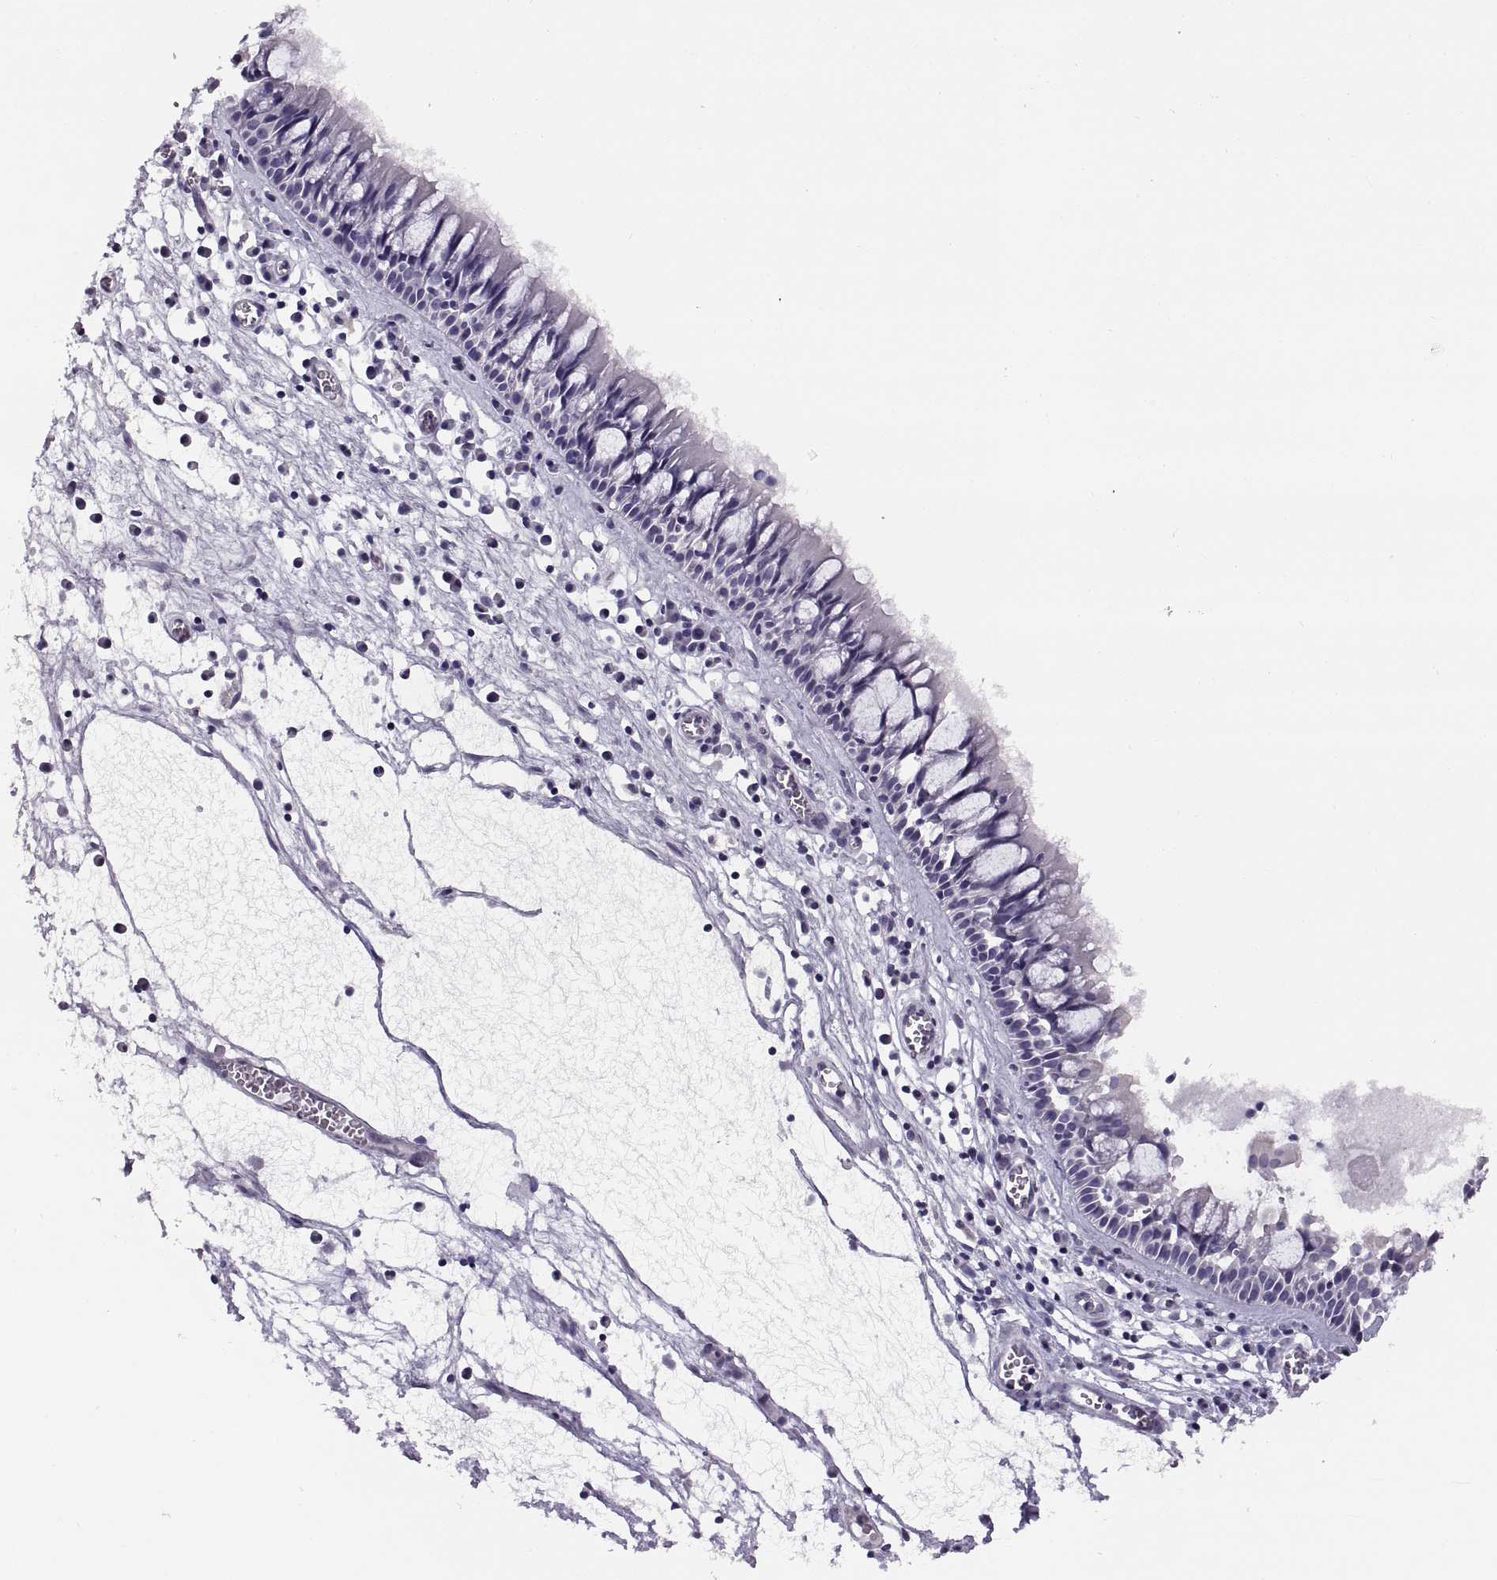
{"staining": {"intensity": "negative", "quantity": "none", "location": "none"}, "tissue": "nasopharynx", "cell_type": "Respiratory epithelial cells", "image_type": "normal", "snomed": [{"axis": "morphology", "description": "Normal tissue, NOS"}, {"axis": "topography", "description": "Nasopharynx"}], "caption": "This image is of unremarkable nasopharynx stained with IHC to label a protein in brown with the nuclei are counter-stained blue. There is no staining in respiratory epithelial cells.", "gene": "VSX2", "patient": {"sex": "male", "age": 61}}